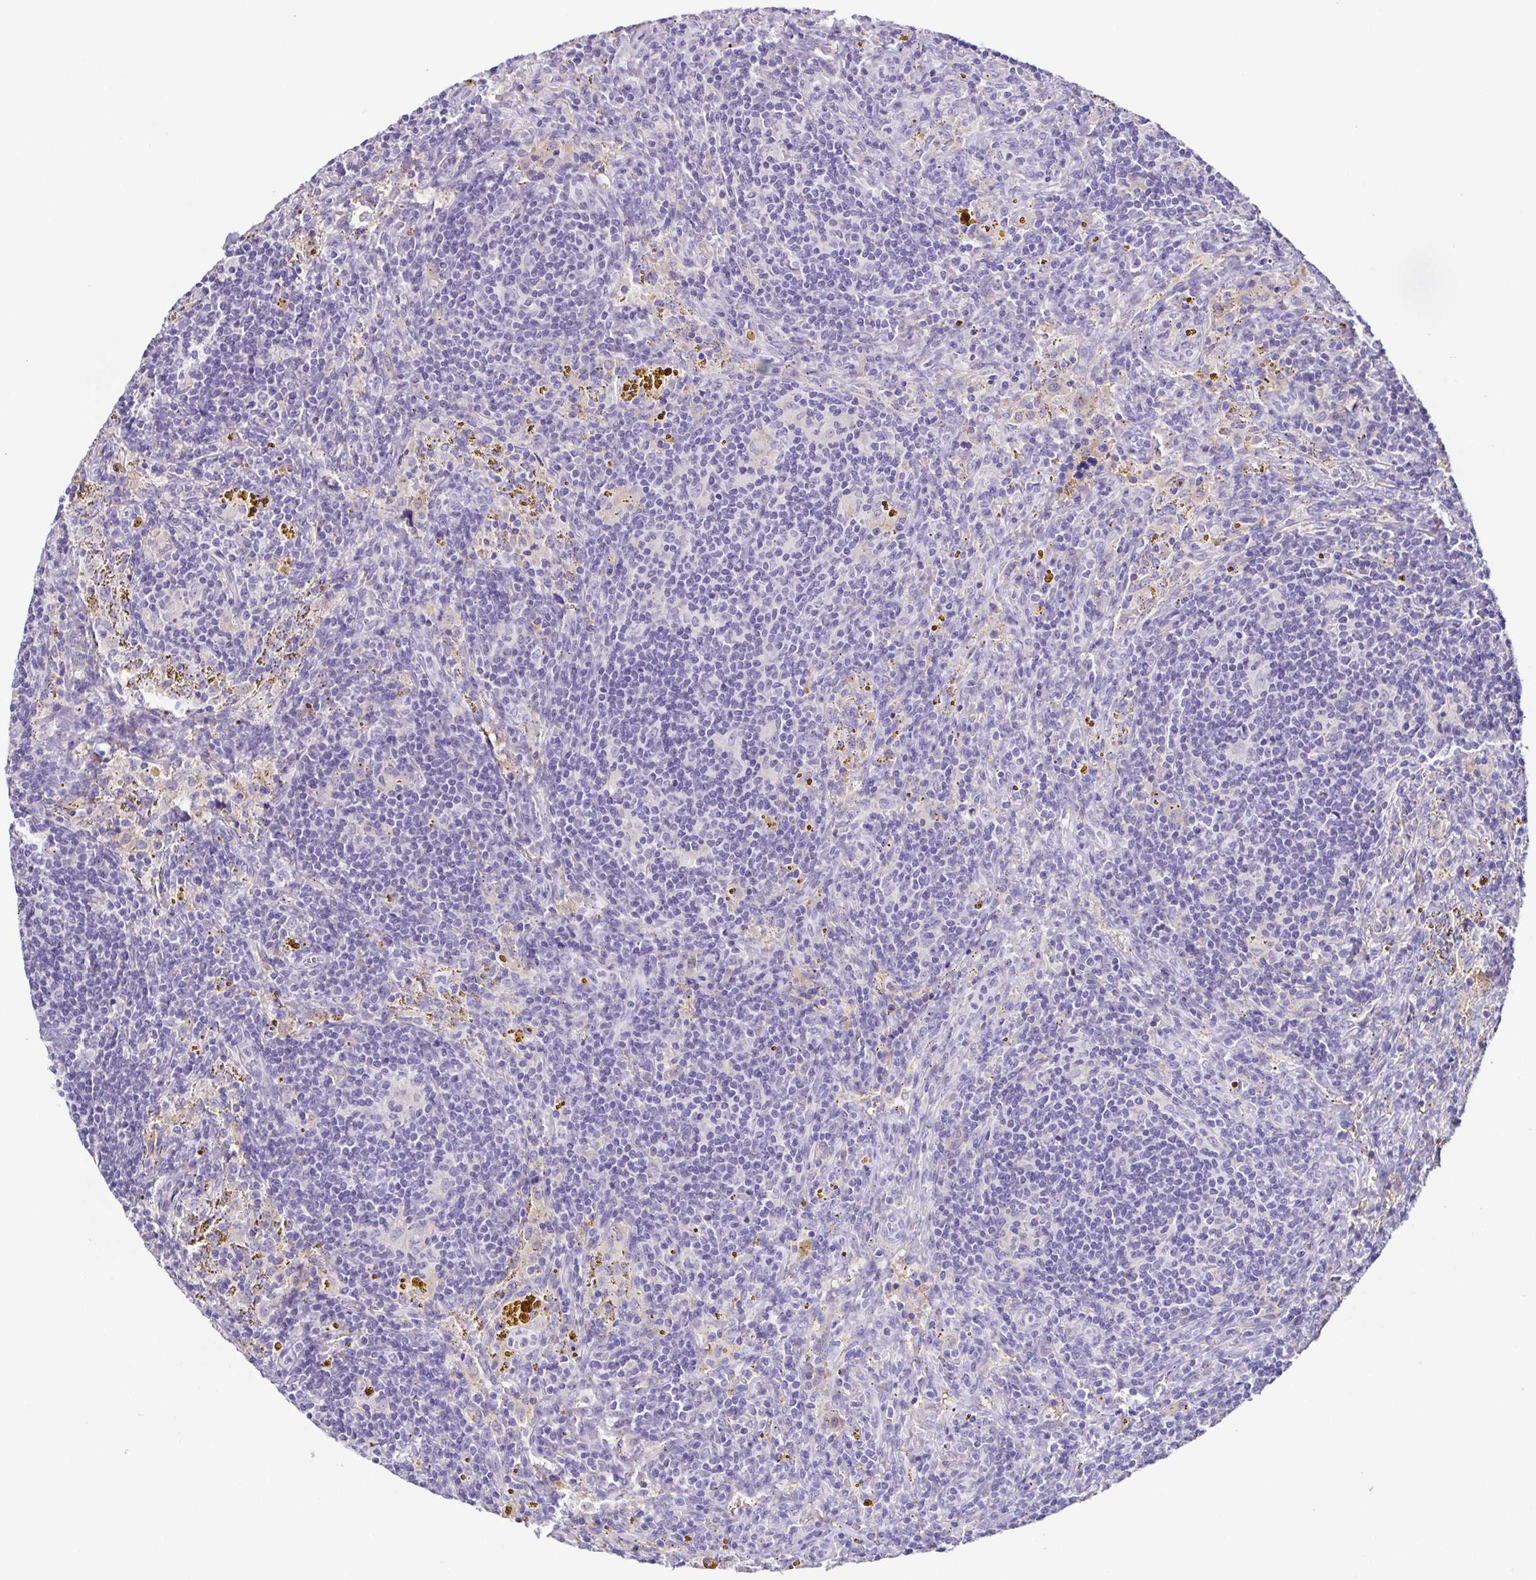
{"staining": {"intensity": "negative", "quantity": "none", "location": "none"}, "tissue": "lymphoma", "cell_type": "Tumor cells", "image_type": "cancer", "snomed": [{"axis": "morphology", "description": "Malignant lymphoma, non-Hodgkin's type, Low grade"}, {"axis": "topography", "description": "Spleen"}], "caption": "The IHC photomicrograph has no significant positivity in tumor cells of lymphoma tissue.", "gene": "ANXA10", "patient": {"sex": "female", "age": 70}}